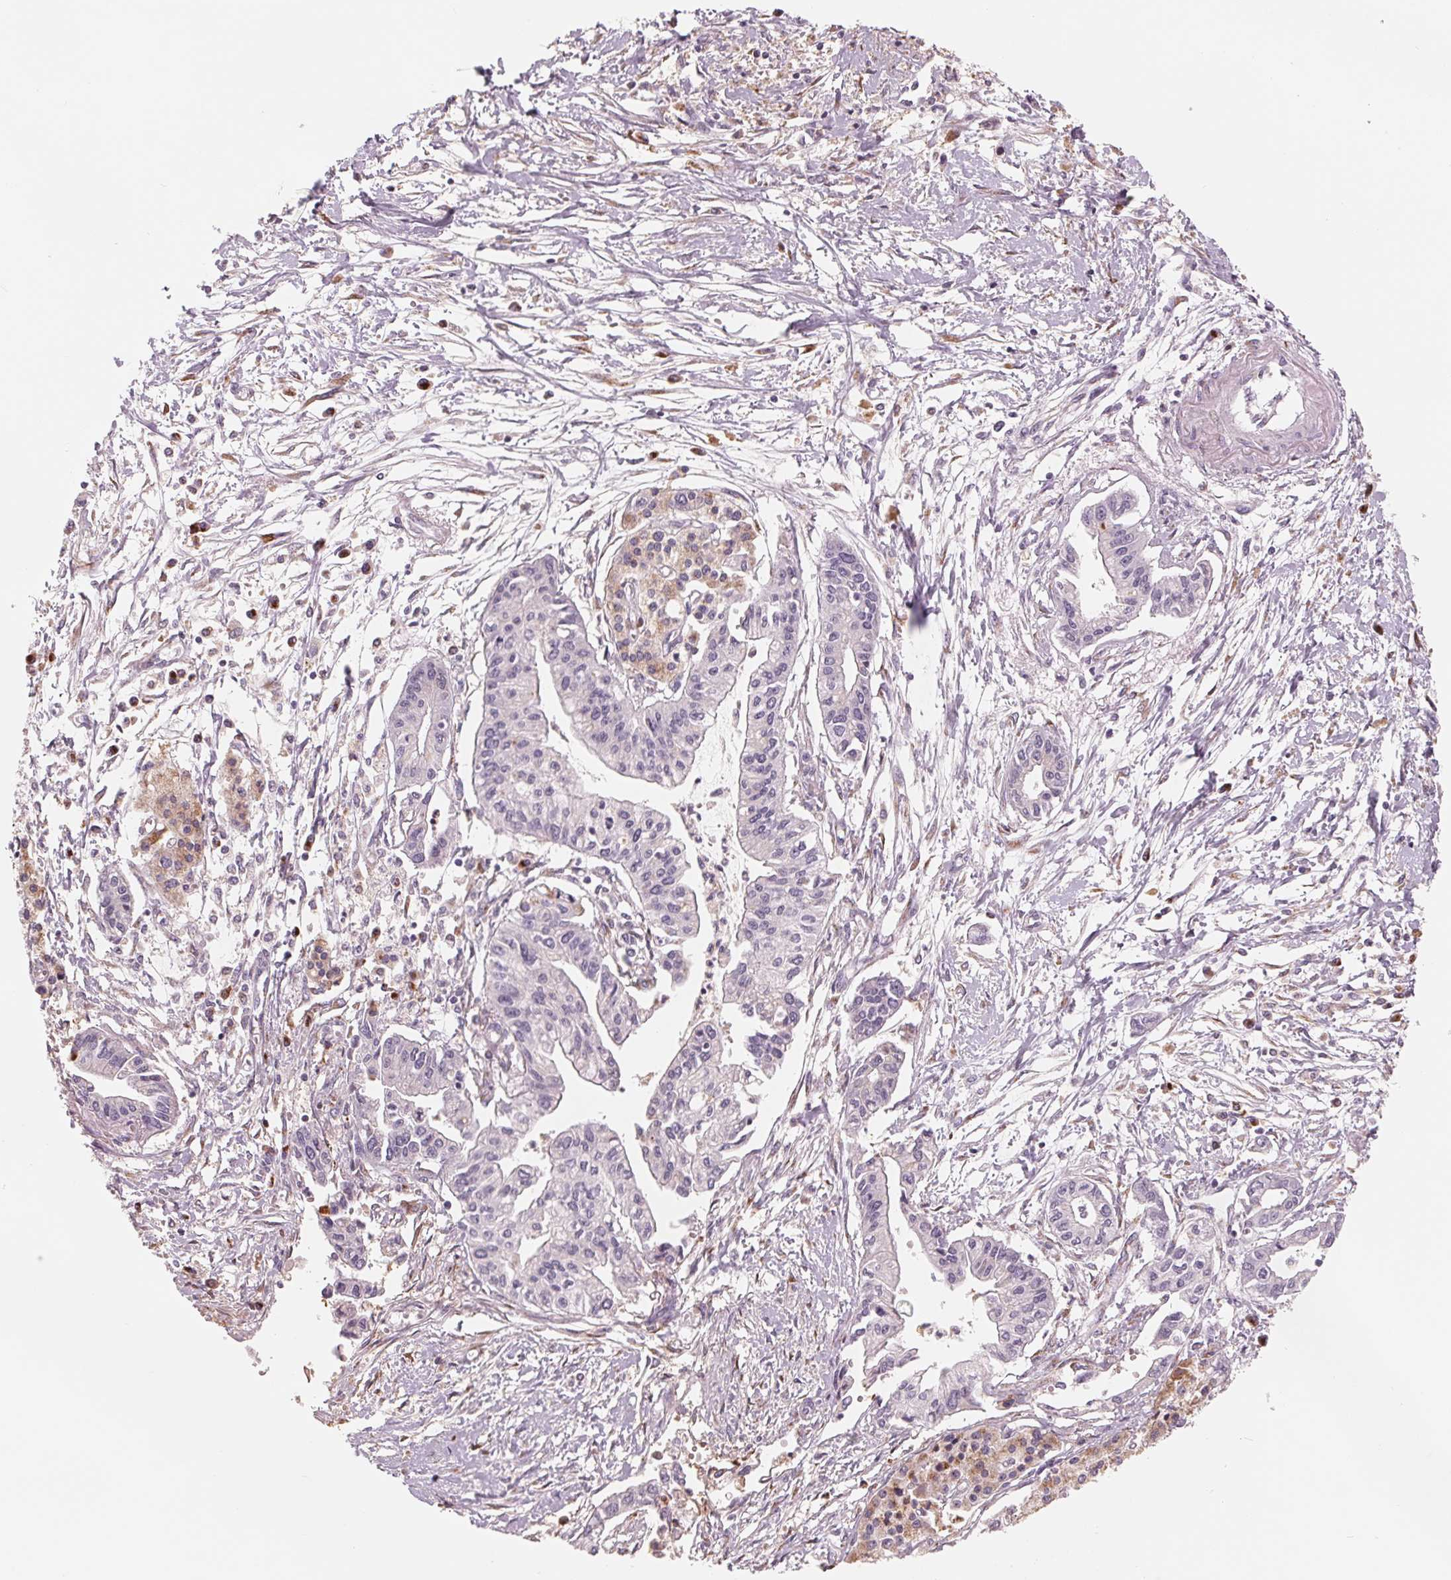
{"staining": {"intensity": "negative", "quantity": "none", "location": "none"}, "tissue": "pancreatic cancer", "cell_type": "Tumor cells", "image_type": "cancer", "snomed": [{"axis": "morphology", "description": "Adenocarcinoma, NOS"}, {"axis": "topography", "description": "Pancreas"}], "caption": "Adenocarcinoma (pancreatic) stained for a protein using immunohistochemistry (IHC) displays no positivity tumor cells.", "gene": "IL9R", "patient": {"sex": "male", "age": 60}}